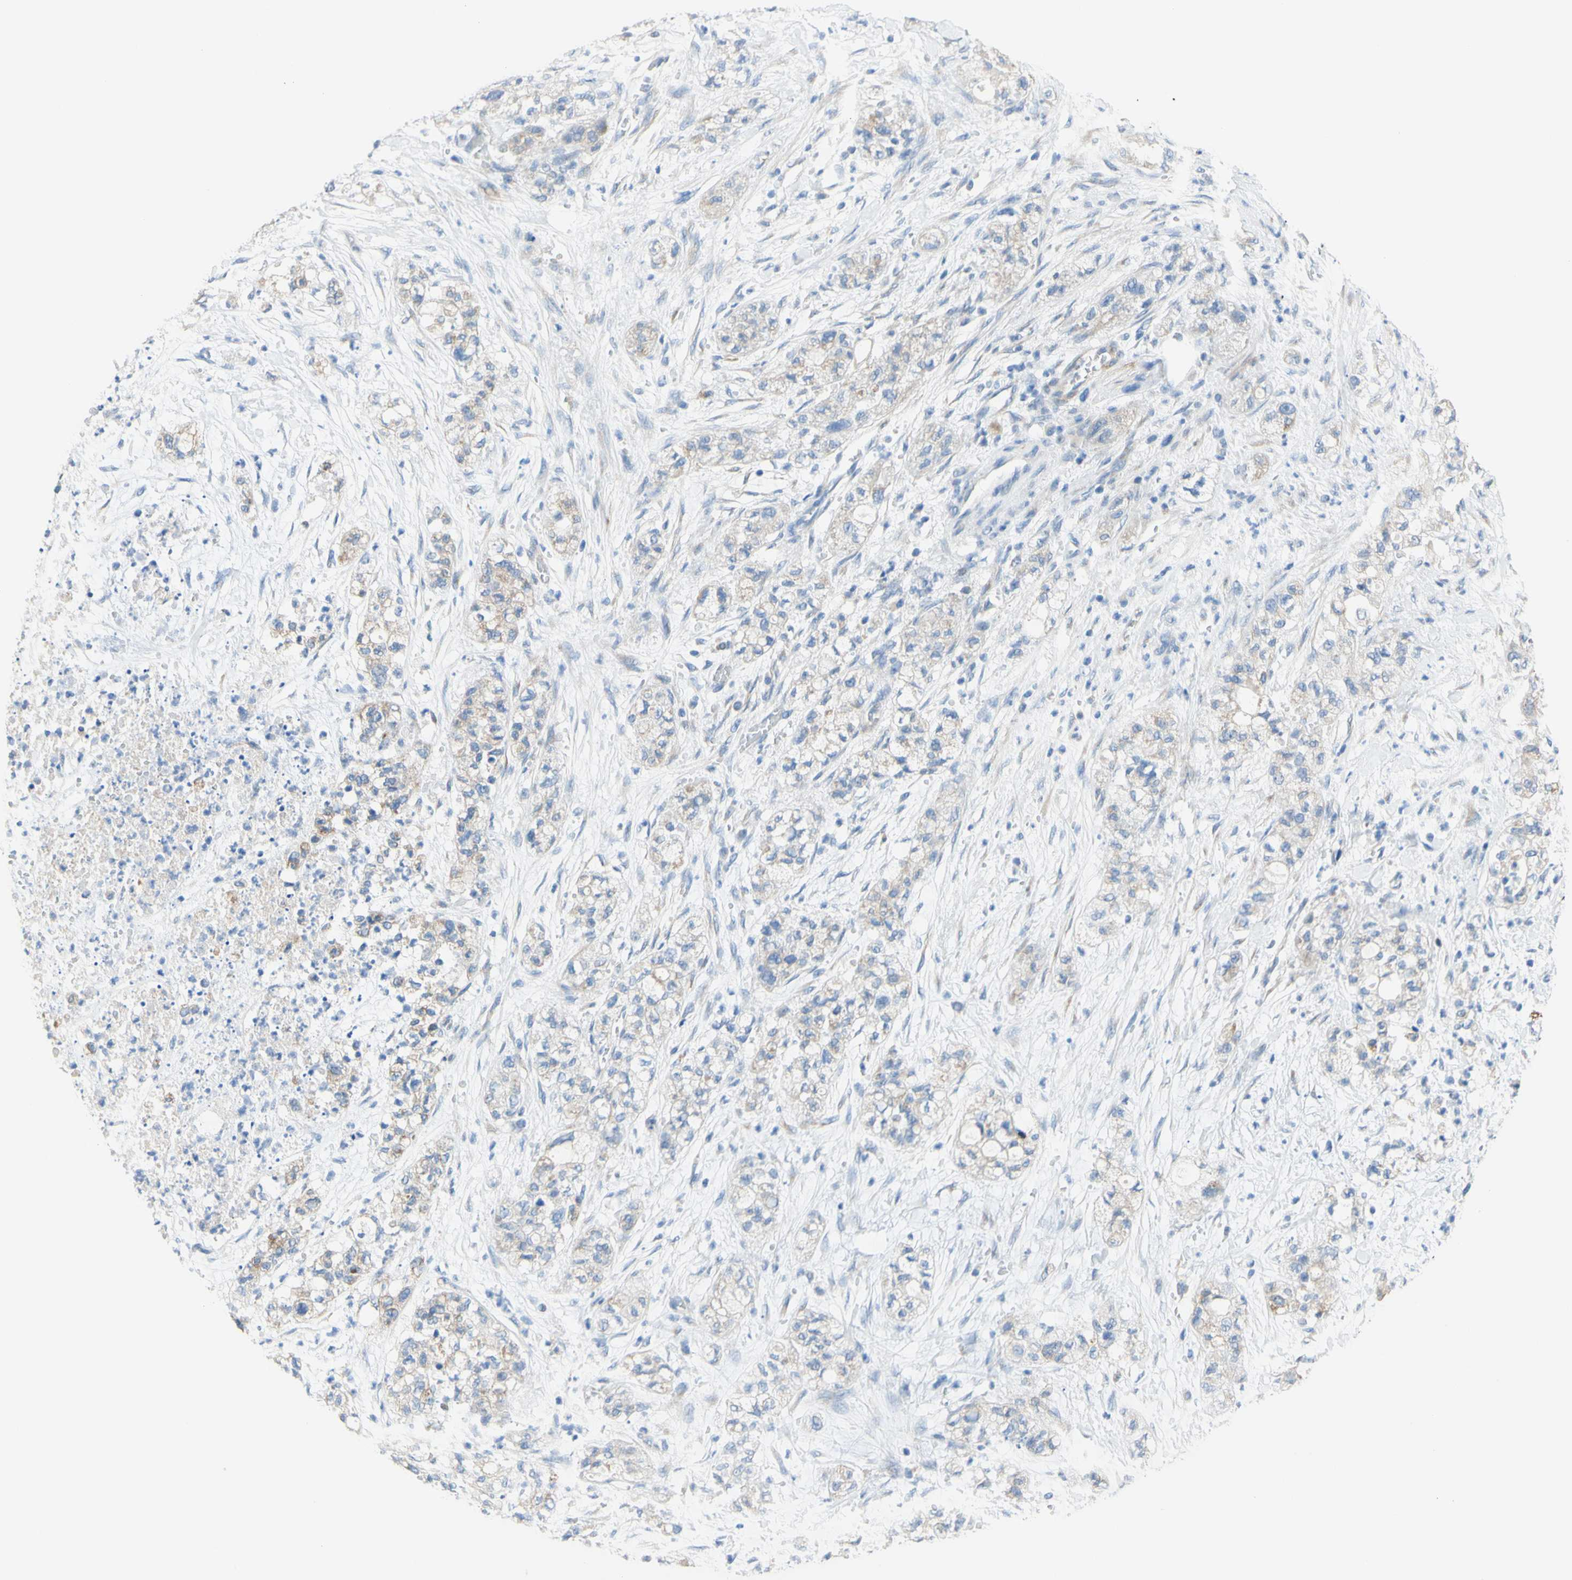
{"staining": {"intensity": "weak", "quantity": "<25%", "location": "cytoplasmic/membranous"}, "tissue": "pancreatic cancer", "cell_type": "Tumor cells", "image_type": "cancer", "snomed": [{"axis": "morphology", "description": "Adenocarcinoma, NOS"}, {"axis": "topography", "description": "Pancreas"}], "caption": "DAB (3,3'-diaminobenzidine) immunohistochemical staining of human pancreatic cancer (adenocarcinoma) shows no significant positivity in tumor cells. The staining was performed using DAB (3,3'-diaminobenzidine) to visualize the protein expression in brown, while the nuclei were stained in blue with hematoxylin (Magnification: 20x).", "gene": "RETREG2", "patient": {"sex": "female", "age": 78}}